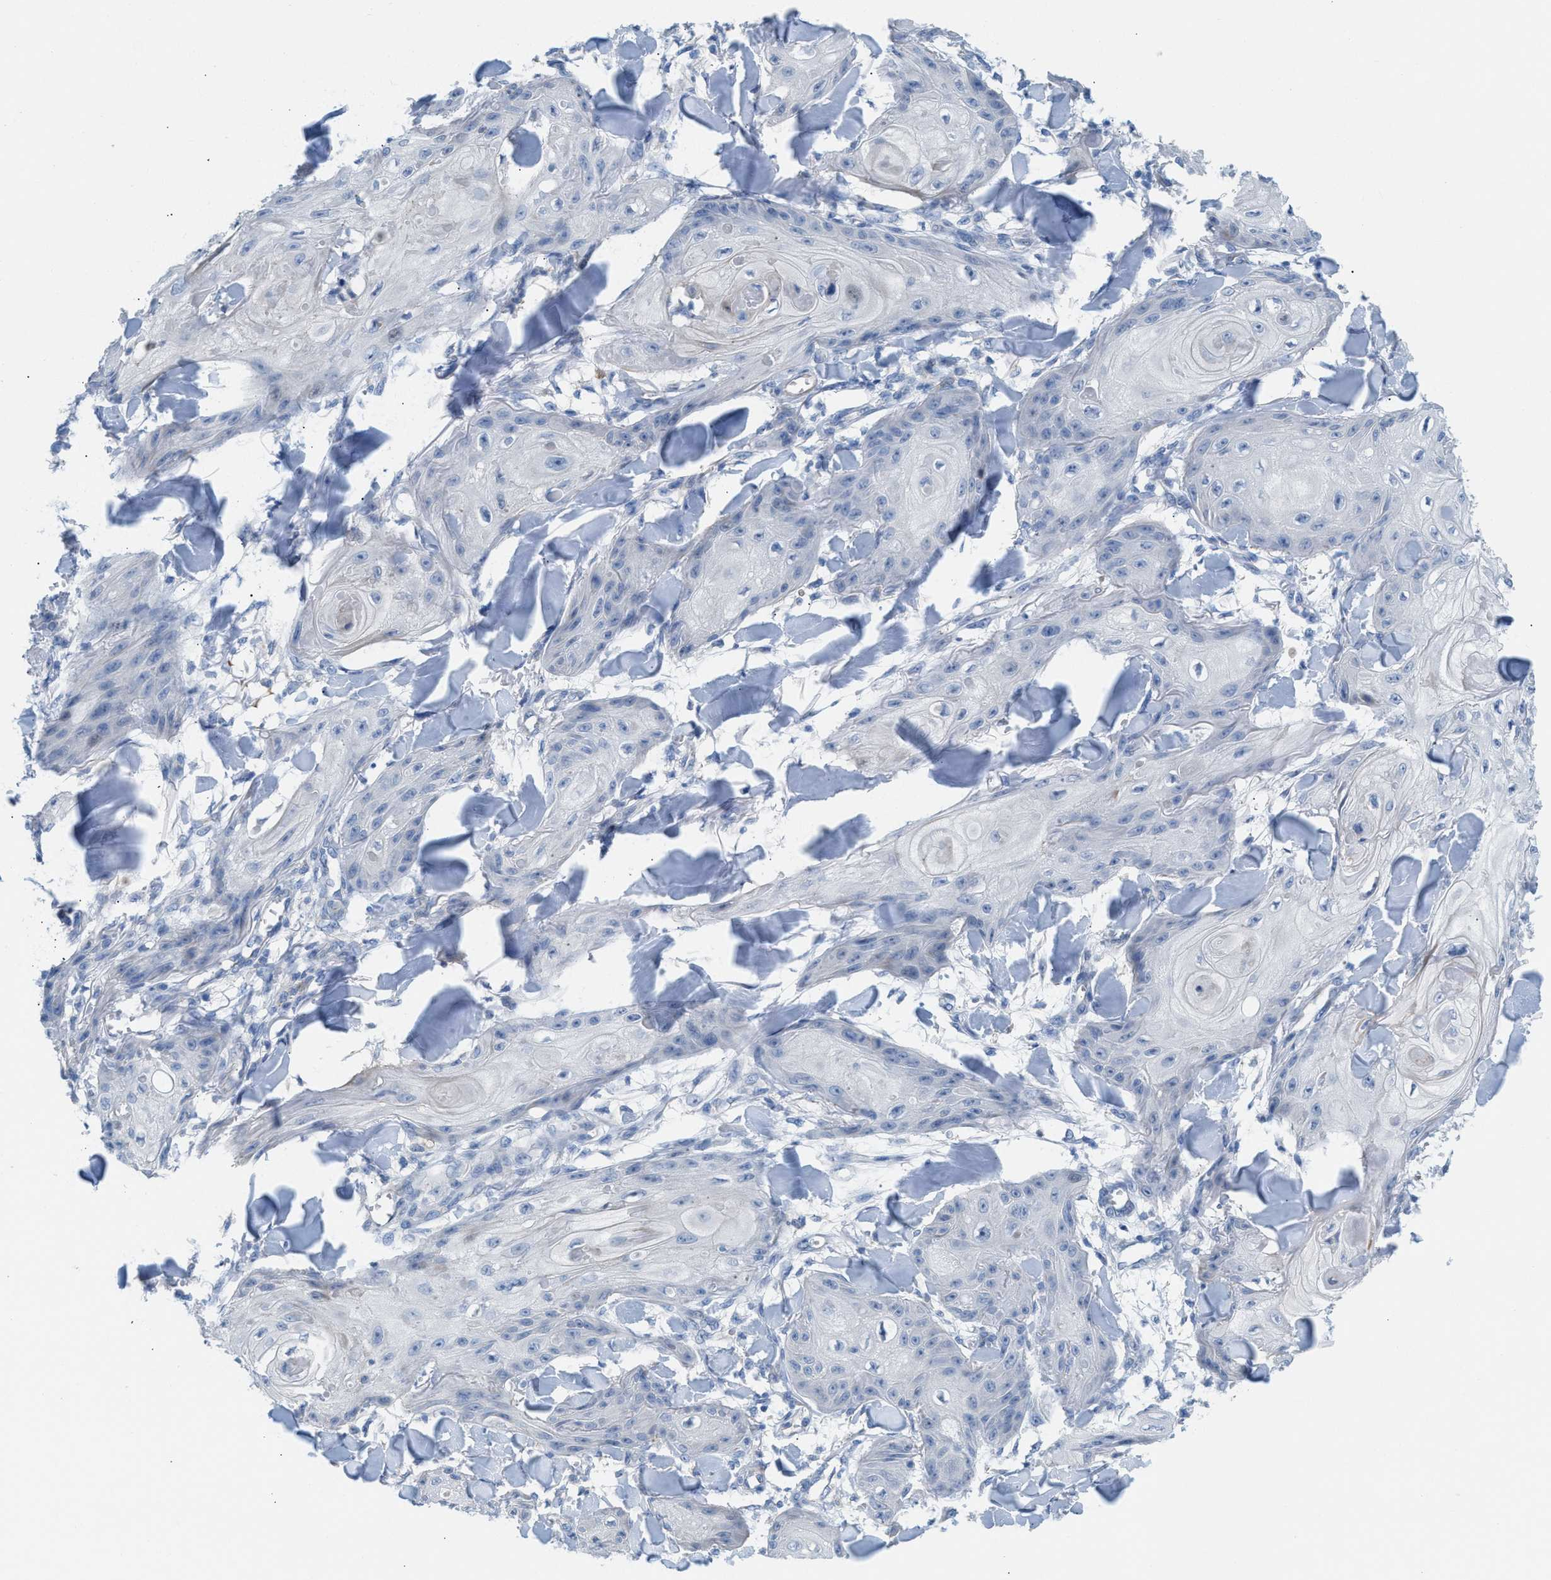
{"staining": {"intensity": "negative", "quantity": "none", "location": "none"}, "tissue": "skin cancer", "cell_type": "Tumor cells", "image_type": "cancer", "snomed": [{"axis": "morphology", "description": "Squamous cell carcinoma, NOS"}, {"axis": "topography", "description": "Skin"}], "caption": "Squamous cell carcinoma (skin) was stained to show a protein in brown. There is no significant expression in tumor cells.", "gene": "MPP3", "patient": {"sex": "male", "age": 74}}